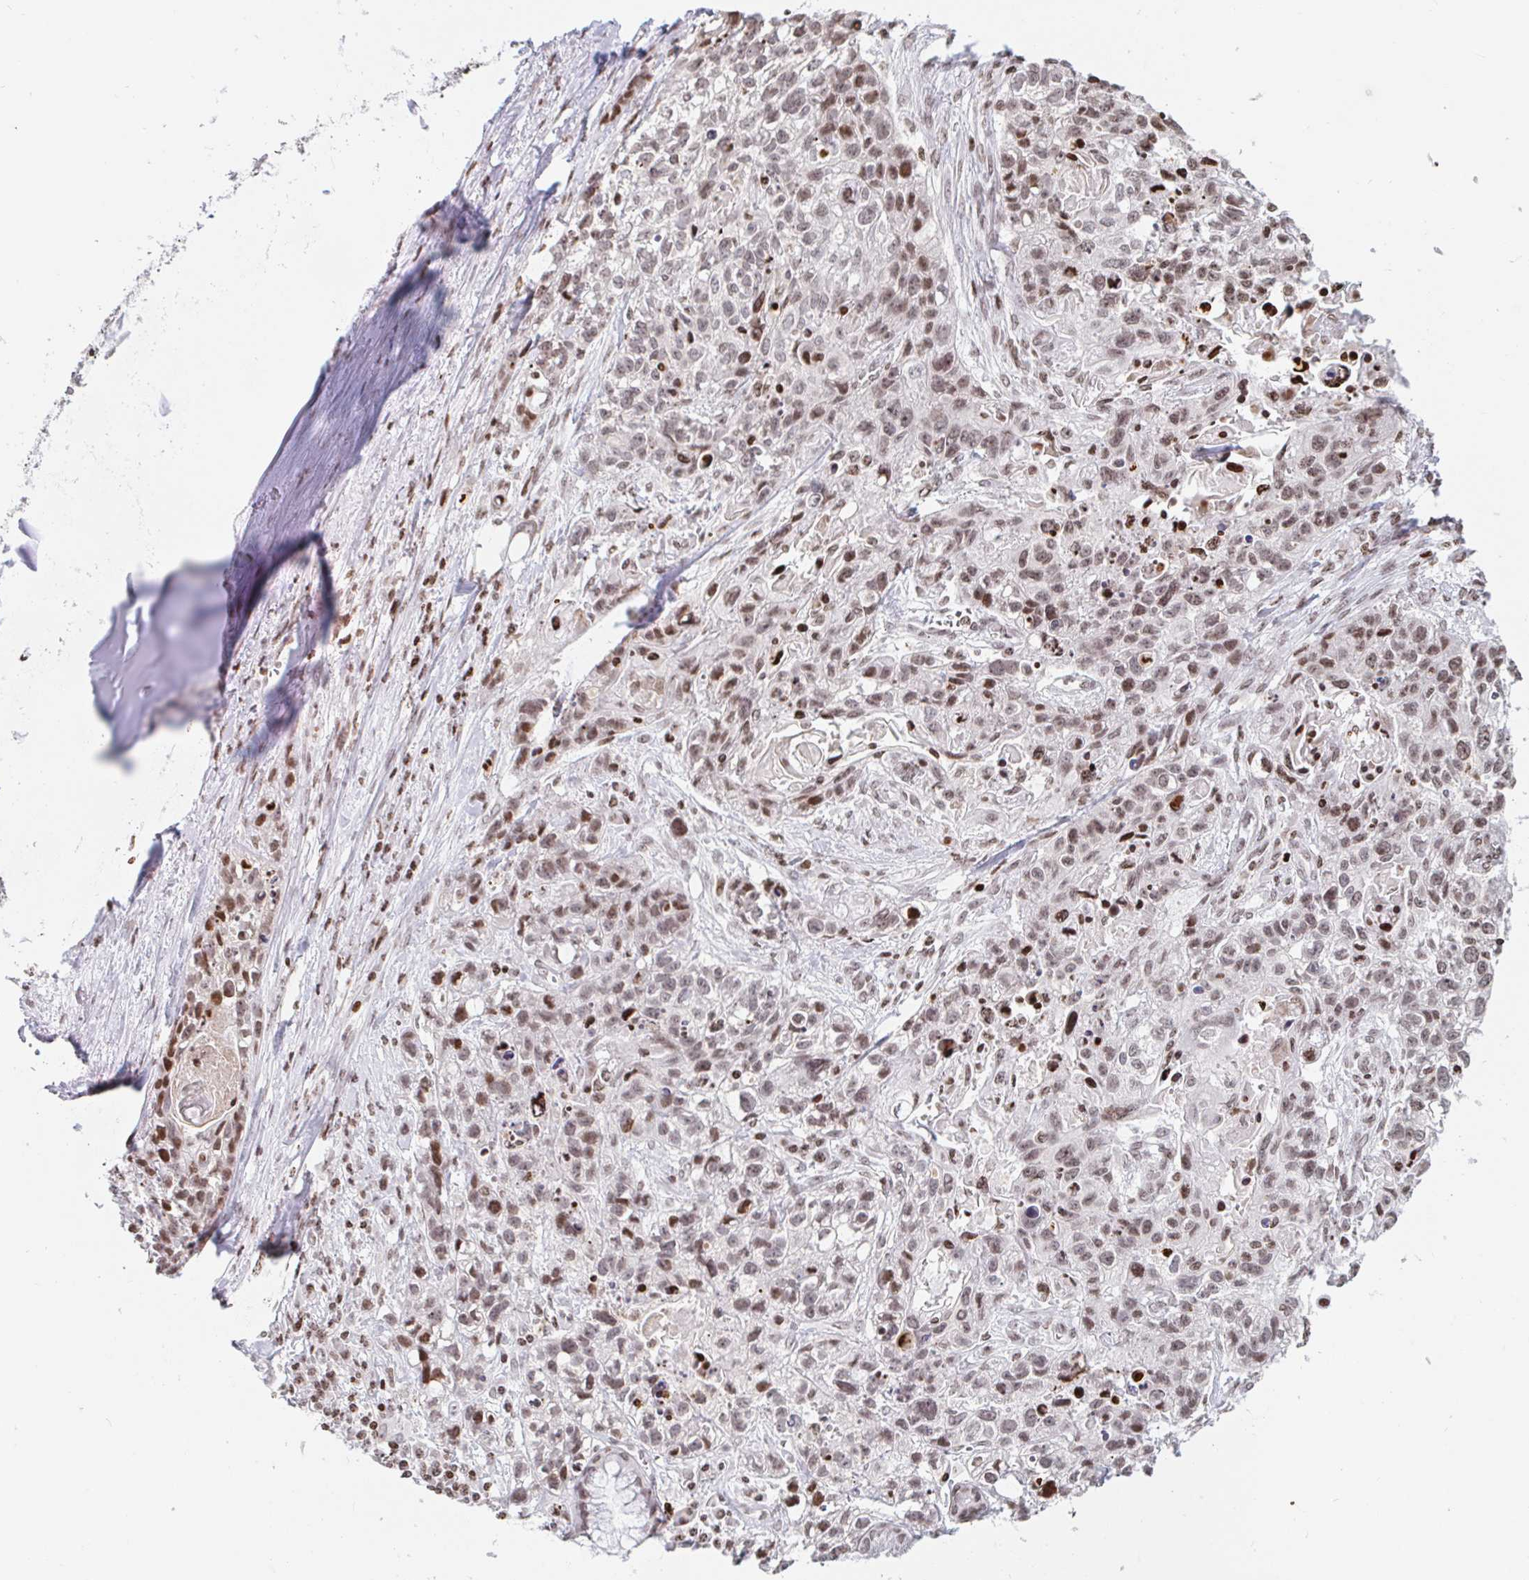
{"staining": {"intensity": "weak", "quantity": ">75%", "location": "nuclear"}, "tissue": "lung cancer", "cell_type": "Tumor cells", "image_type": "cancer", "snomed": [{"axis": "morphology", "description": "Squamous cell carcinoma, NOS"}, {"axis": "topography", "description": "Lung"}], "caption": "The micrograph exhibits immunohistochemical staining of squamous cell carcinoma (lung). There is weak nuclear positivity is appreciated in approximately >75% of tumor cells.", "gene": "HOXC10", "patient": {"sex": "male", "age": 74}}